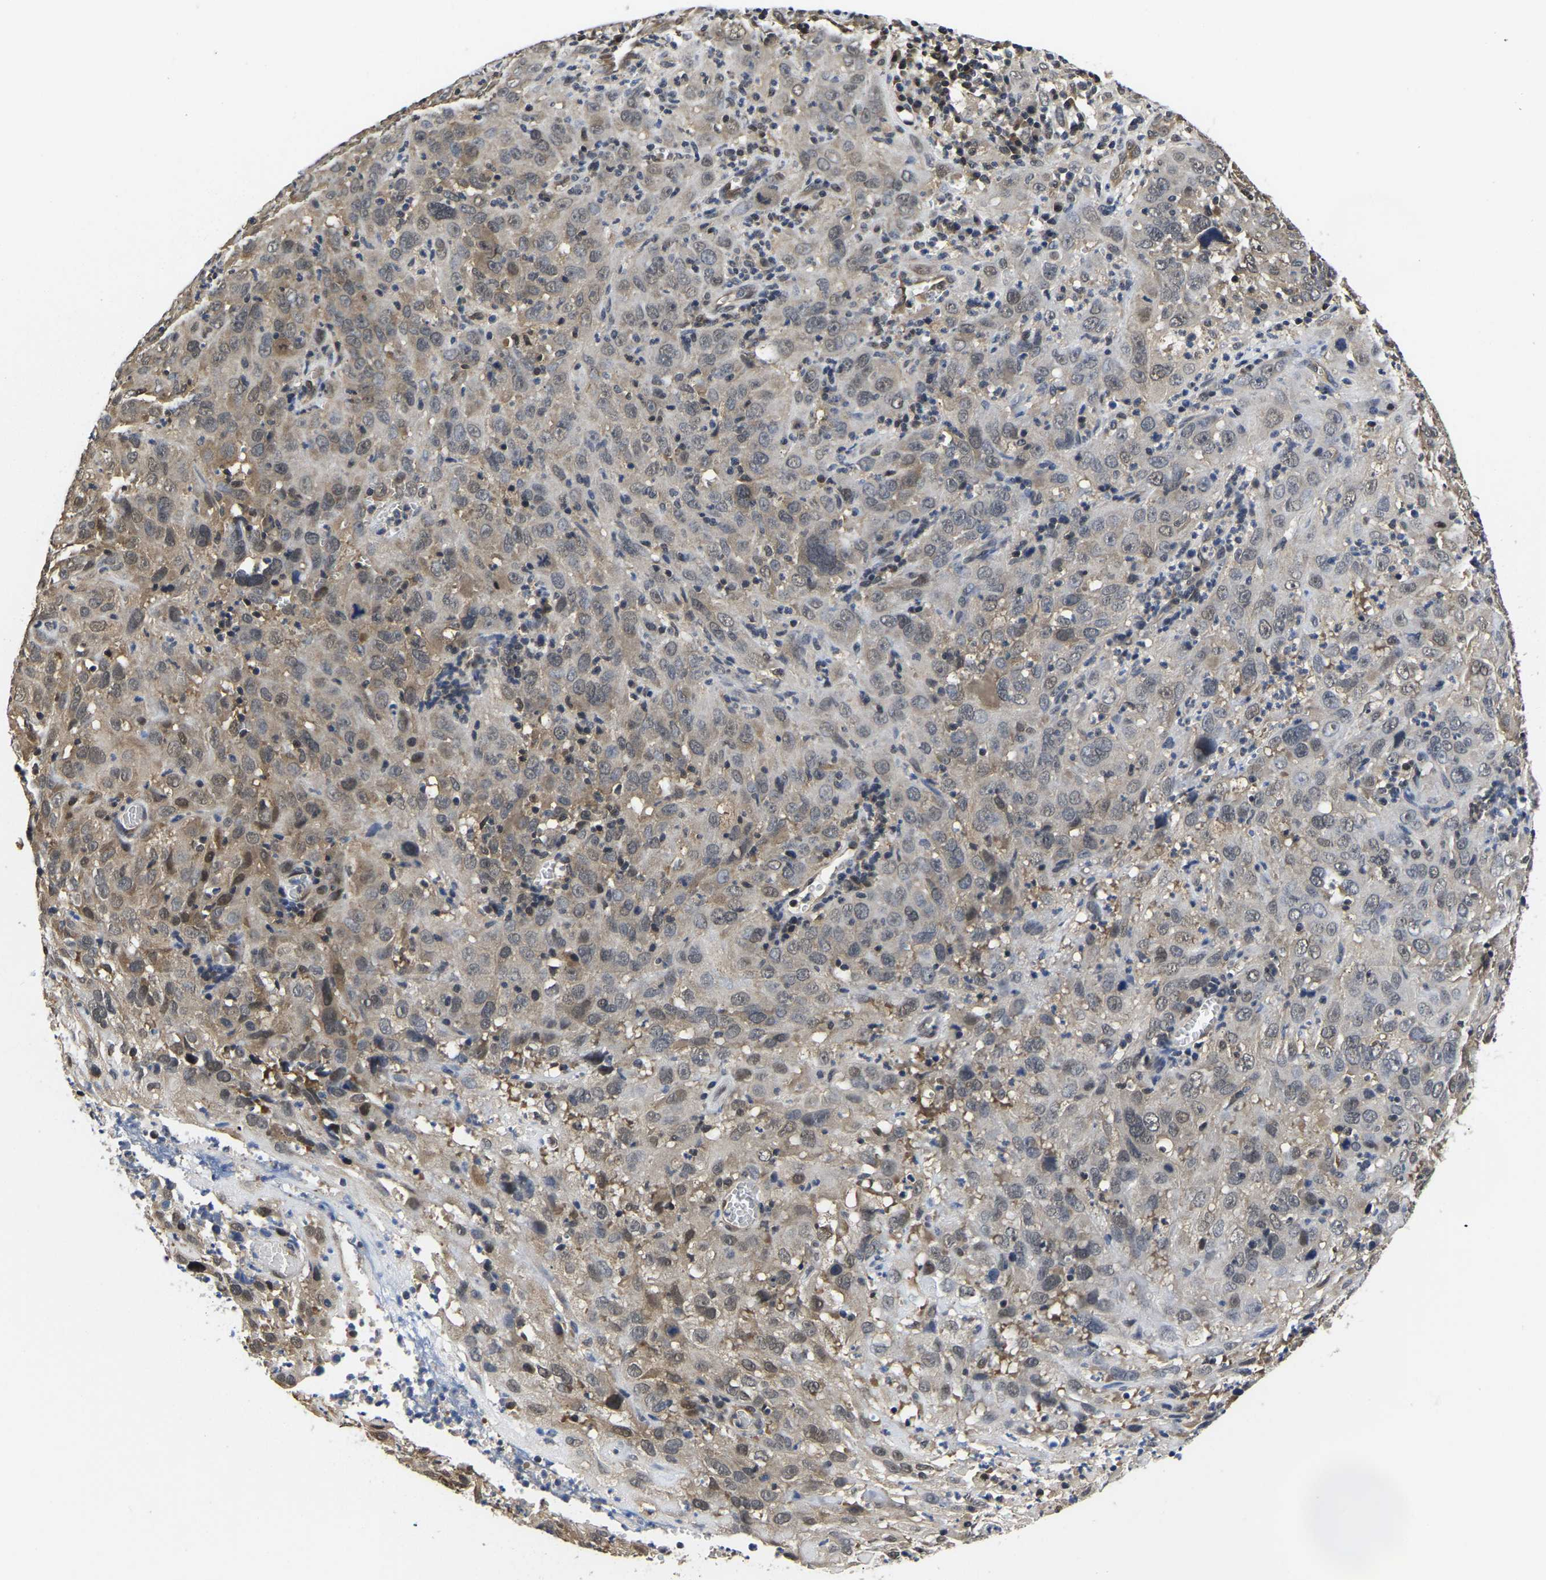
{"staining": {"intensity": "moderate", "quantity": ">75%", "location": "cytoplasmic/membranous,nuclear"}, "tissue": "cervical cancer", "cell_type": "Tumor cells", "image_type": "cancer", "snomed": [{"axis": "morphology", "description": "Squamous cell carcinoma, NOS"}, {"axis": "topography", "description": "Cervix"}], "caption": "A medium amount of moderate cytoplasmic/membranous and nuclear positivity is identified in approximately >75% of tumor cells in cervical squamous cell carcinoma tissue. (IHC, brightfield microscopy, high magnification).", "gene": "MCOLN2", "patient": {"sex": "female", "age": 32}}